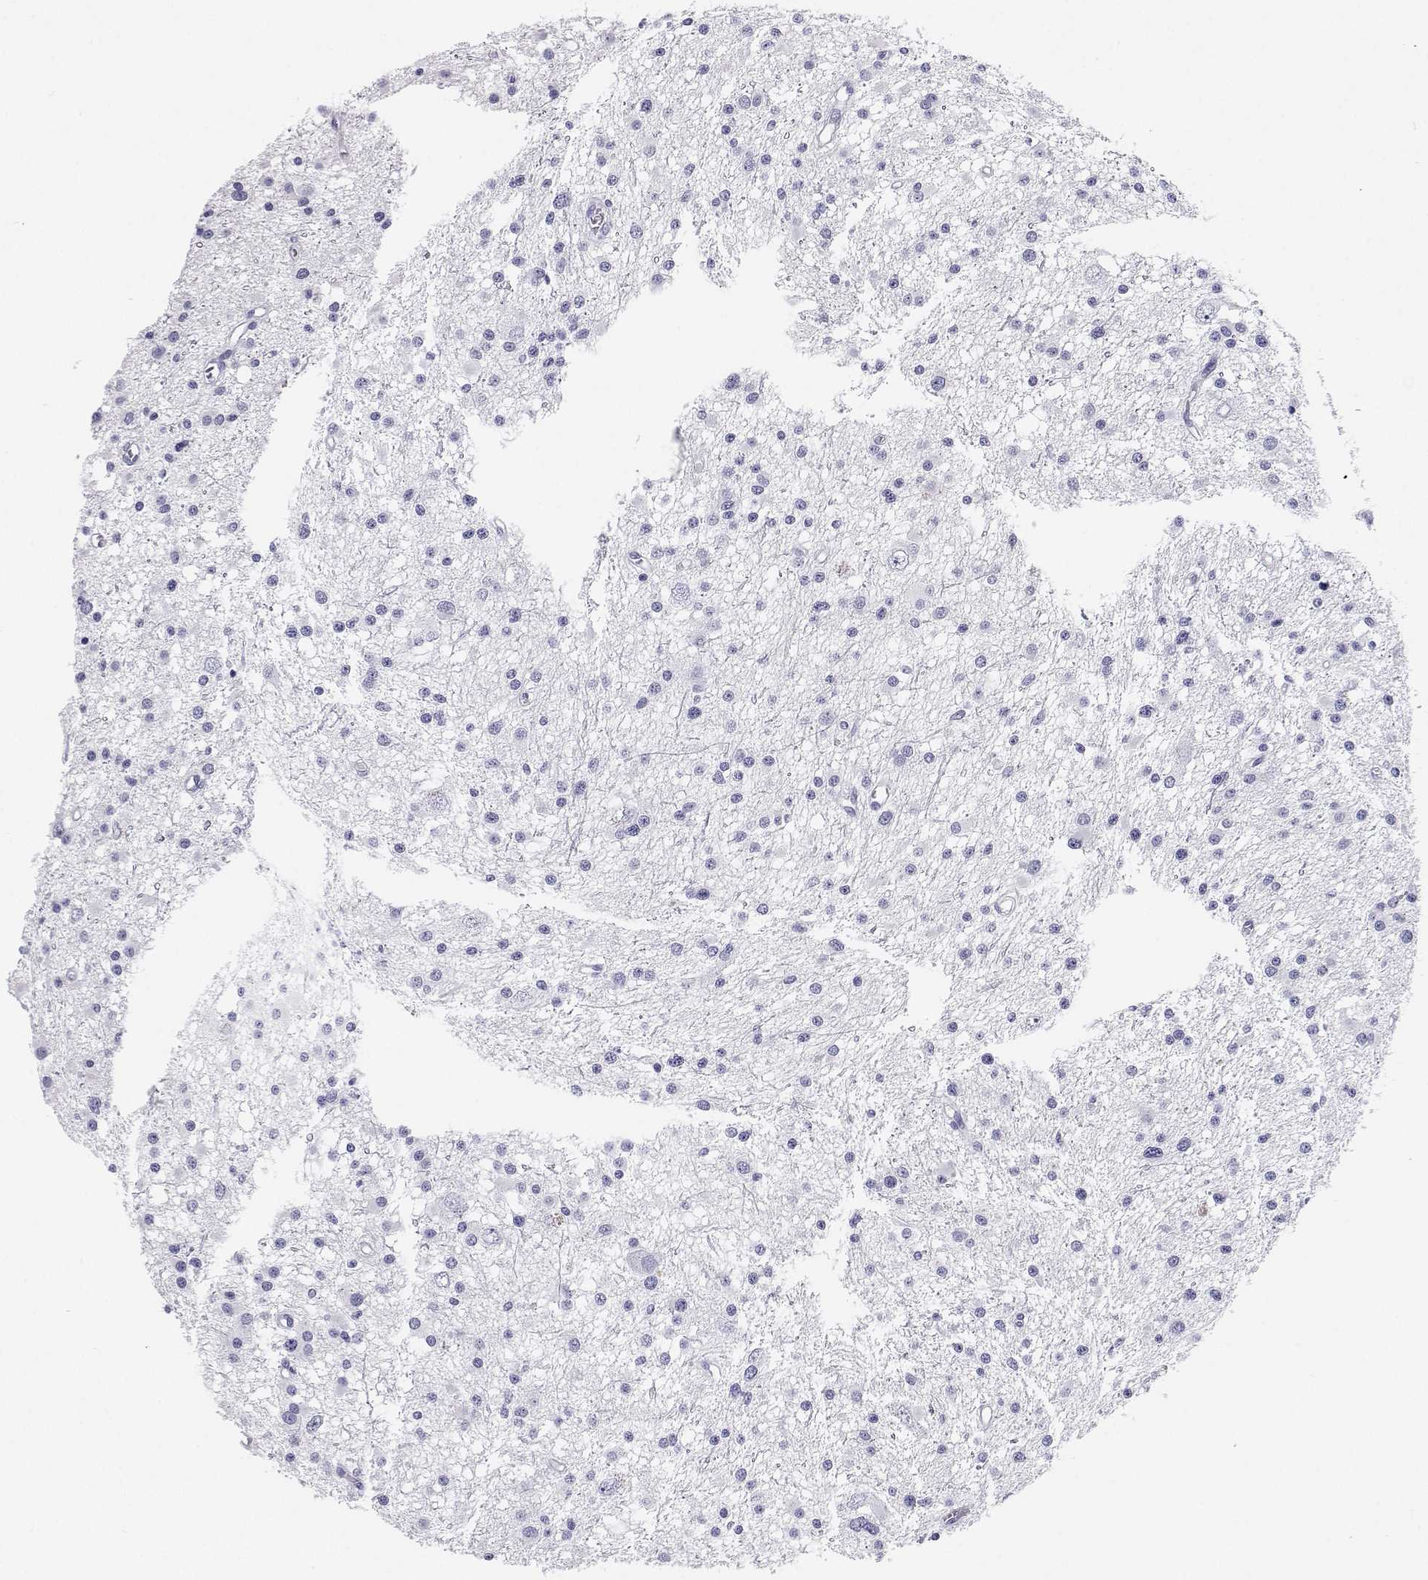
{"staining": {"intensity": "negative", "quantity": "none", "location": "none"}, "tissue": "glioma", "cell_type": "Tumor cells", "image_type": "cancer", "snomed": [{"axis": "morphology", "description": "Glioma, malignant, High grade"}, {"axis": "topography", "description": "Brain"}], "caption": "The immunohistochemistry (IHC) photomicrograph has no significant positivity in tumor cells of glioma tissue. Nuclei are stained in blue.", "gene": "BHMT", "patient": {"sex": "male", "age": 54}}